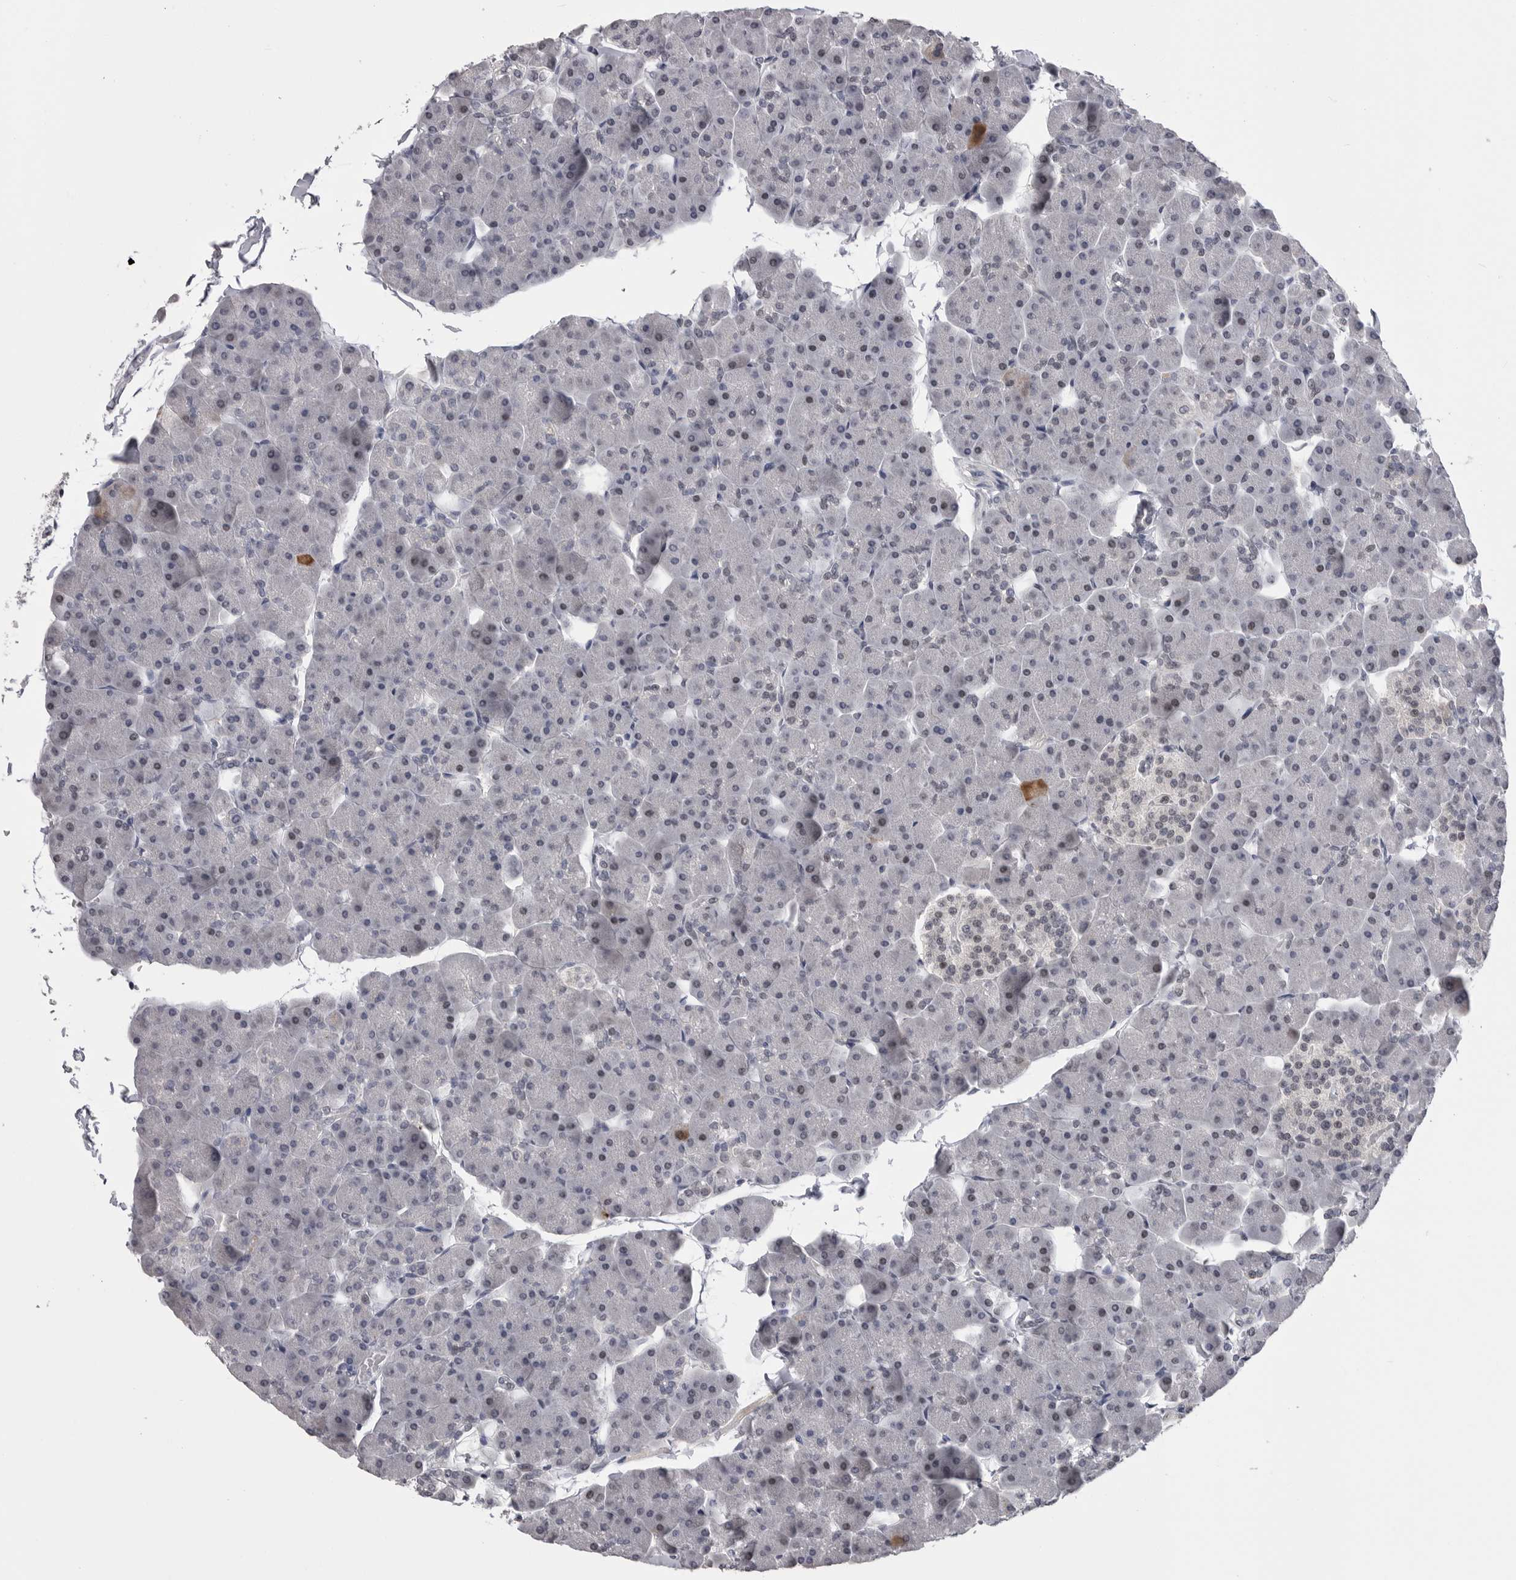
{"staining": {"intensity": "moderate", "quantity": "<25%", "location": "cytoplasmic/membranous,nuclear"}, "tissue": "pancreas", "cell_type": "Exocrine glandular cells", "image_type": "normal", "snomed": [{"axis": "morphology", "description": "Normal tissue, NOS"}, {"axis": "topography", "description": "Pancreas"}], "caption": "Protein expression analysis of unremarkable pancreas displays moderate cytoplasmic/membranous,nuclear positivity in approximately <25% of exocrine glandular cells. Immunohistochemistry (ihc) stains the protein in brown and the nuclei are stained blue.", "gene": "DLG2", "patient": {"sex": "male", "age": 35}}